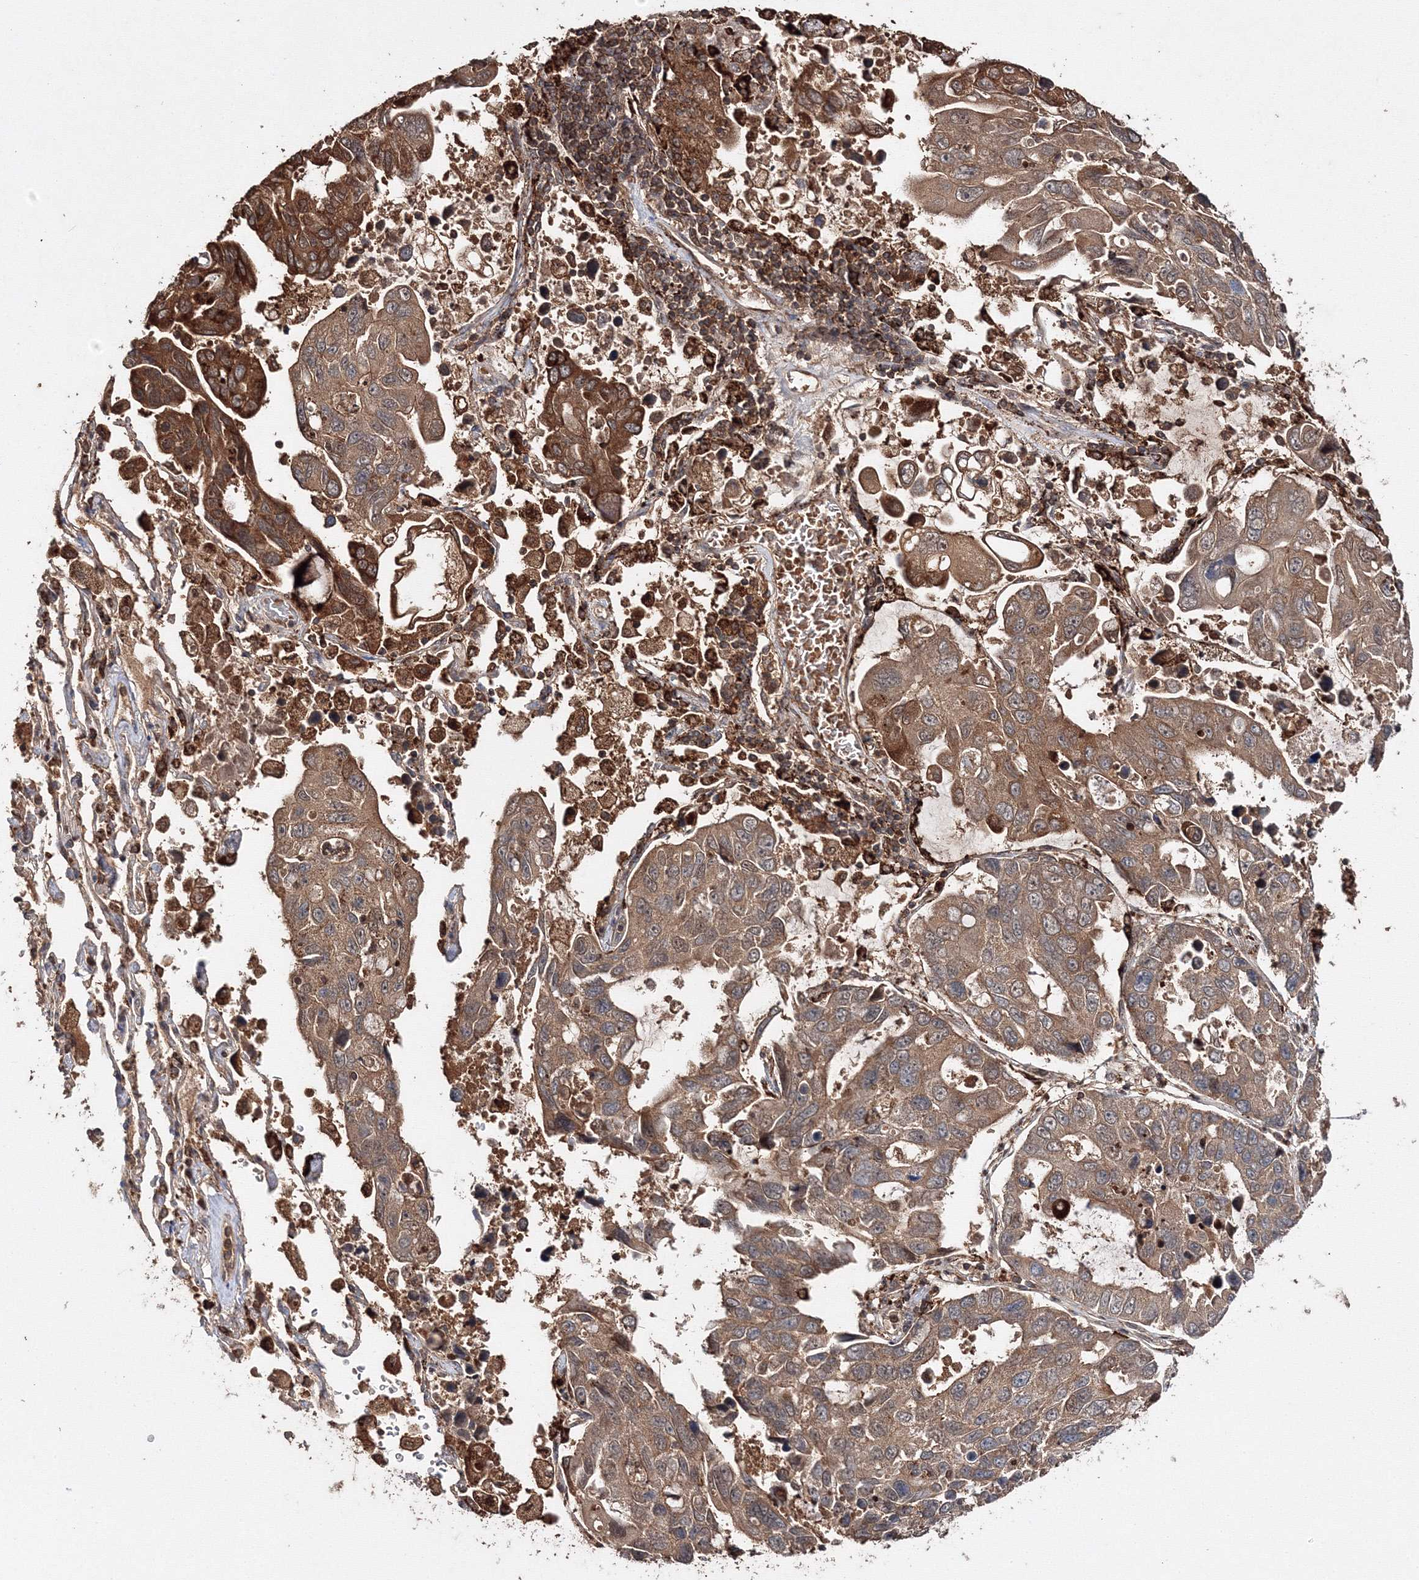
{"staining": {"intensity": "moderate", "quantity": ">75%", "location": "cytoplasmic/membranous"}, "tissue": "lung cancer", "cell_type": "Tumor cells", "image_type": "cancer", "snomed": [{"axis": "morphology", "description": "Adenocarcinoma, NOS"}, {"axis": "topography", "description": "Lung"}], "caption": "Immunohistochemical staining of lung cancer (adenocarcinoma) reveals medium levels of moderate cytoplasmic/membranous protein expression in about >75% of tumor cells. The staining is performed using DAB (3,3'-diaminobenzidine) brown chromogen to label protein expression. The nuclei are counter-stained blue using hematoxylin.", "gene": "DDO", "patient": {"sex": "male", "age": 64}}